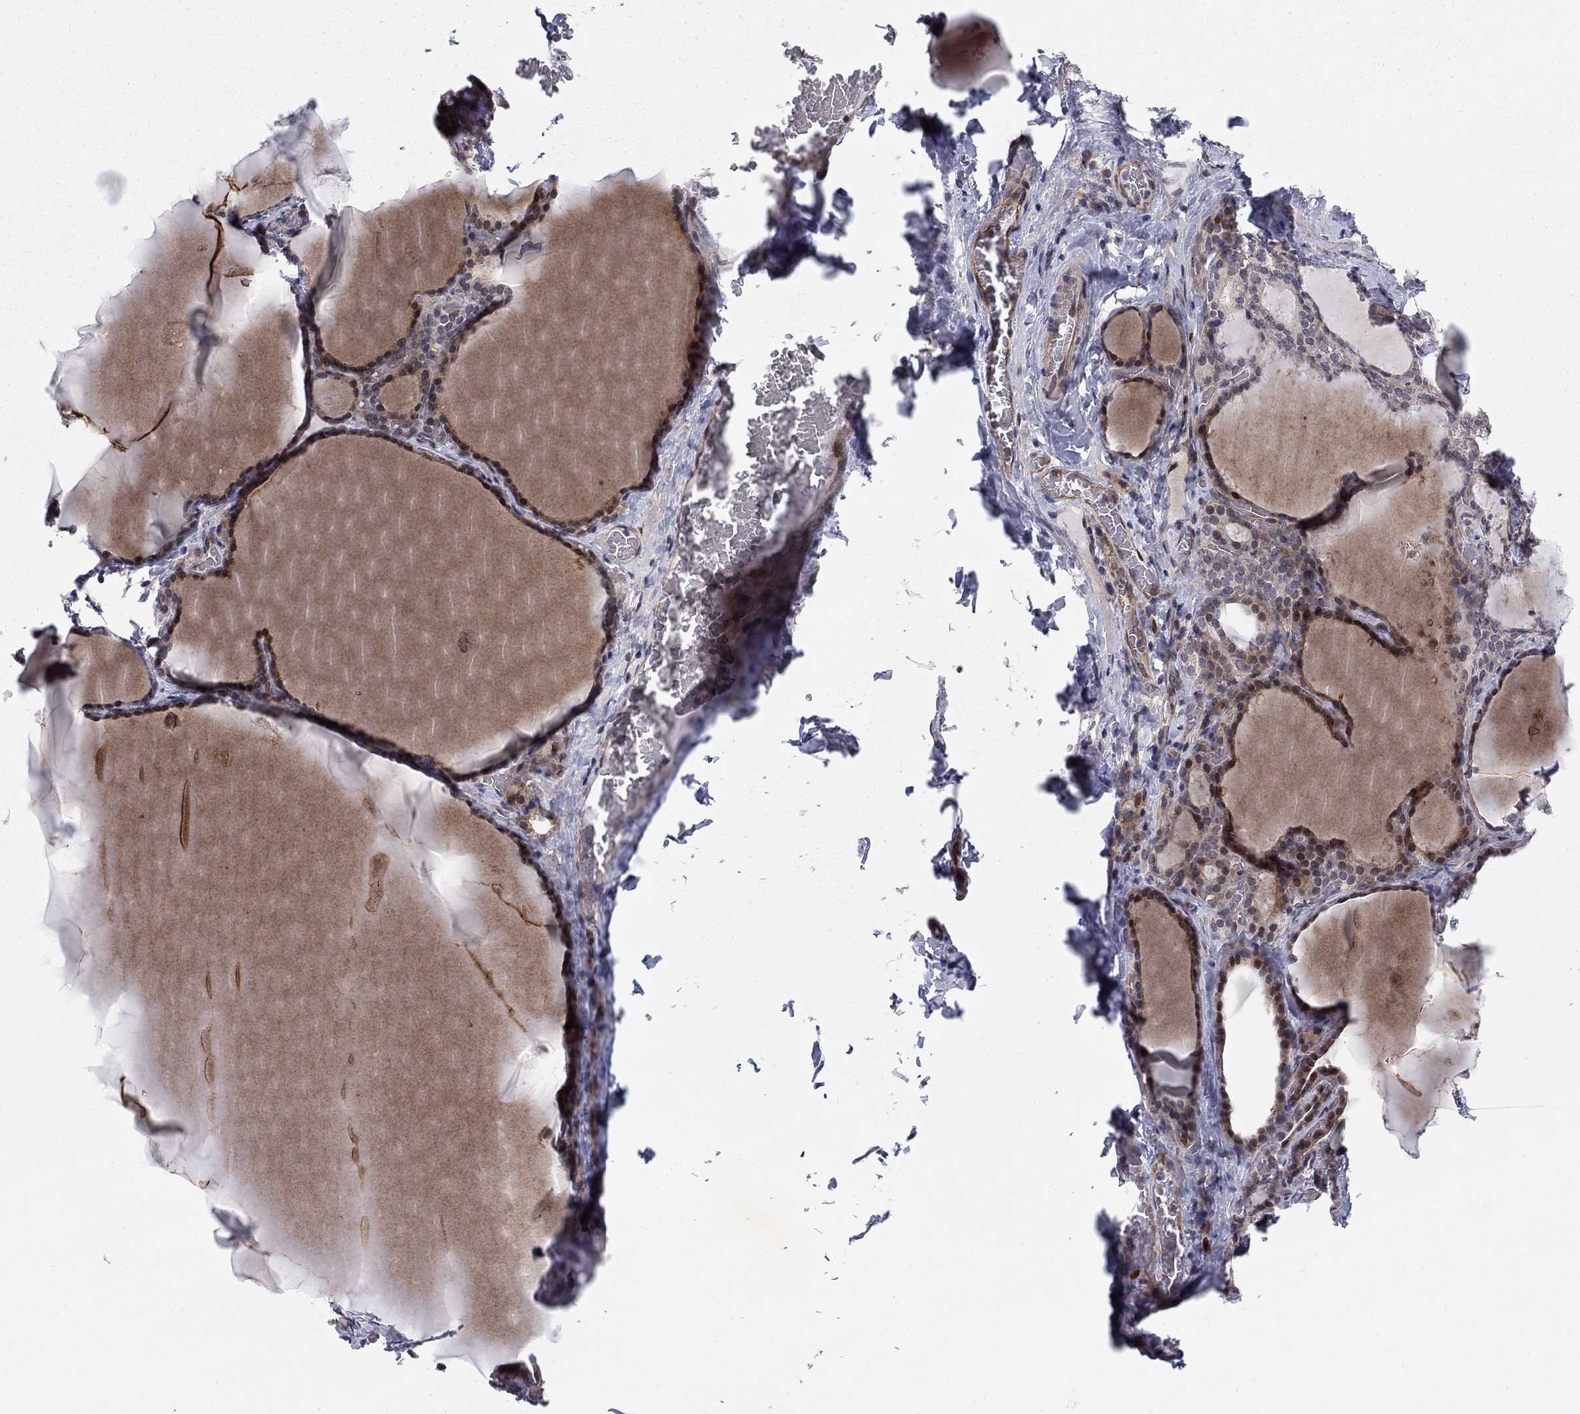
{"staining": {"intensity": "moderate", "quantity": "25%-75%", "location": "cytoplasmic/membranous,nuclear"}, "tissue": "thyroid gland", "cell_type": "Glandular cells", "image_type": "normal", "snomed": [{"axis": "morphology", "description": "Normal tissue, NOS"}, {"axis": "morphology", "description": "Hyperplasia, NOS"}, {"axis": "topography", "description": "Thyroid gland"}], "caption": "Benign thyroid gland demonstrates moderate cytoplasmic/membranous,nuclear staining in approximately 25%-75% of glandular cells, visualized by immunohistochemistry.", "gene": "BCL11A", "patient": {"sex": "female", "age": 27}}